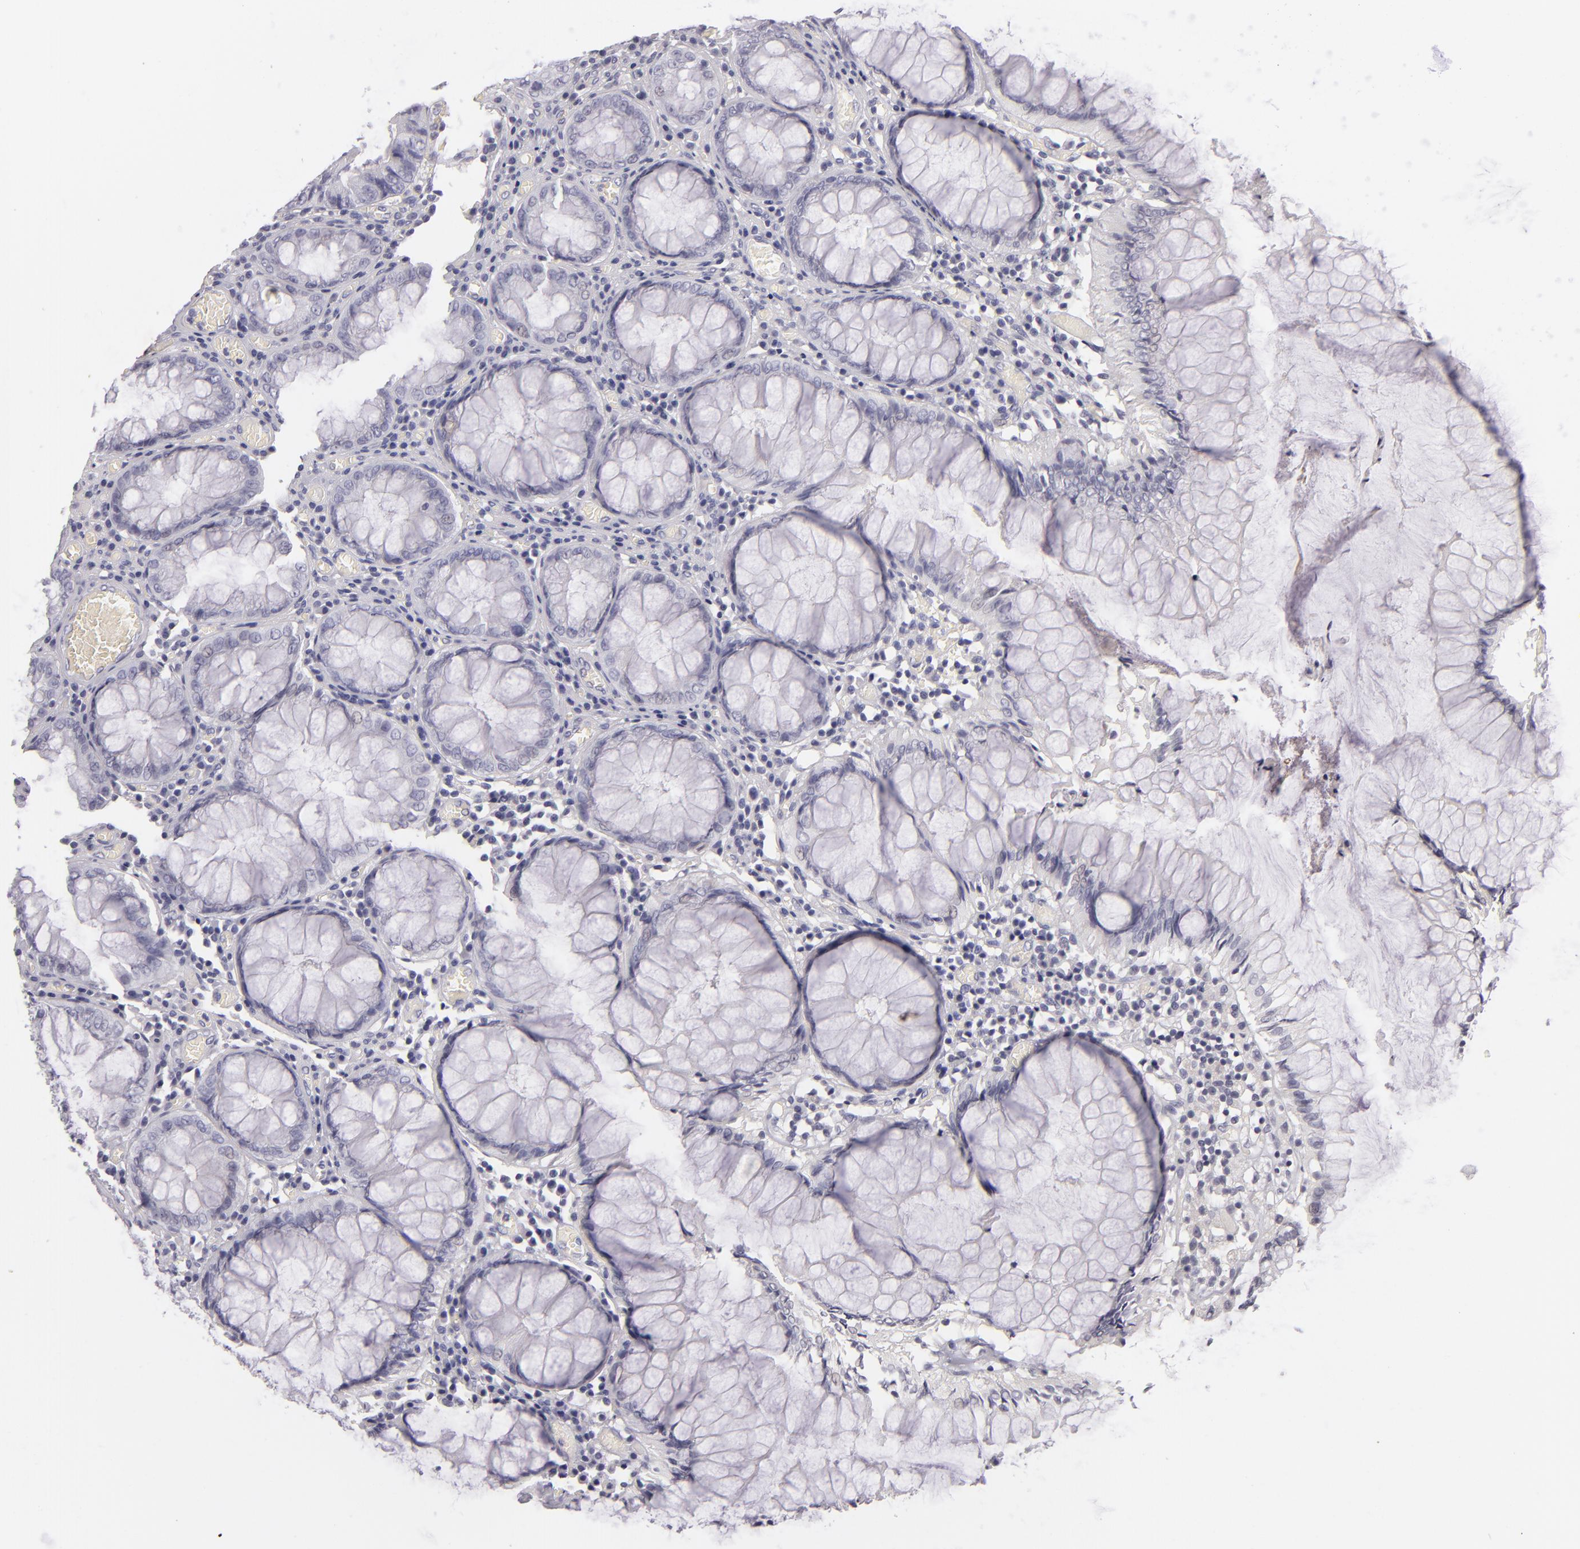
{"staining": {"intensity": "negative", "quantity": "none", "location": "none"}, "tissue": "colorectal cancer", "cell_type": "Tumor cells", "image_type": "cancer", "snomed": [{"axis": "morphology", "description": "Adenocarcinoma, NOS"}, {"axis": "topography", "description": "Rectum"}], "caption": "There is no significant expression in tumor cells of colorectal adenocarcinoma. Brightfield microscopy of IHC stained with DAB (brown) and hematoxylin (blue), captured at high magnification.", "gene": "TNNC1", "patient": {"sex": "female", "age": 98}}